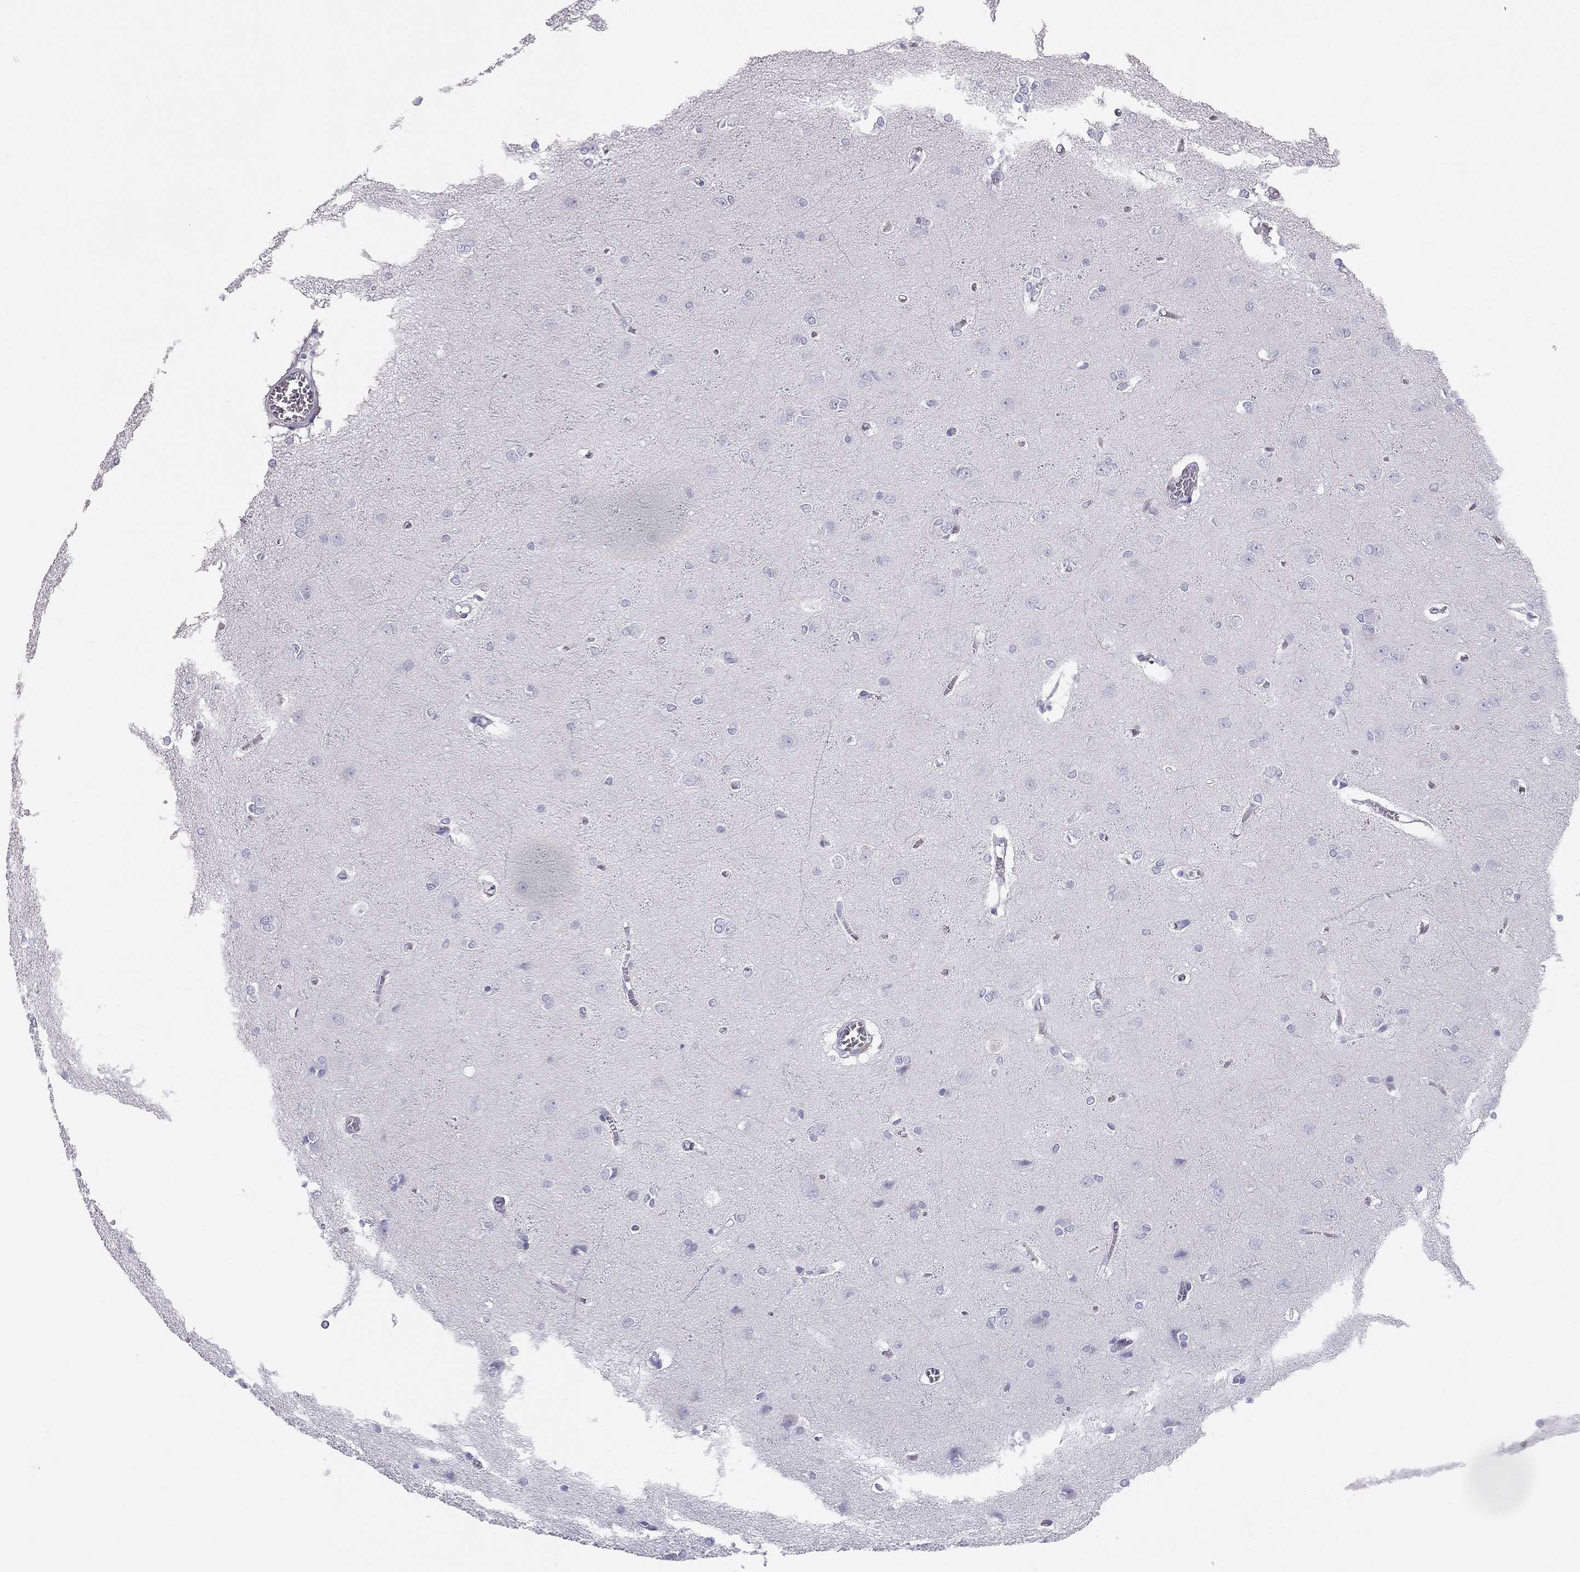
{"staining": {"intensity": "negative", "quantity": "none", "location": "none"}, "tissue": "cerebral cortex", "cell_type": "Endothelial cells", "image_type": "normal", "snomed": [{"axis": "morphology", "description": "Normal tissue, NOS"}, {"axis": "topography", "description": "Cerebral cortex"}], "caption": "This photomicrograph is of benign cerebral cortex stained with immunohistochemistry to label a protein in brown with the nuclei are counter-stained blue. There is no staining in endothelial cells.", "gene": "TRPM3", "patient": {"sex": "male", "age": 37}}